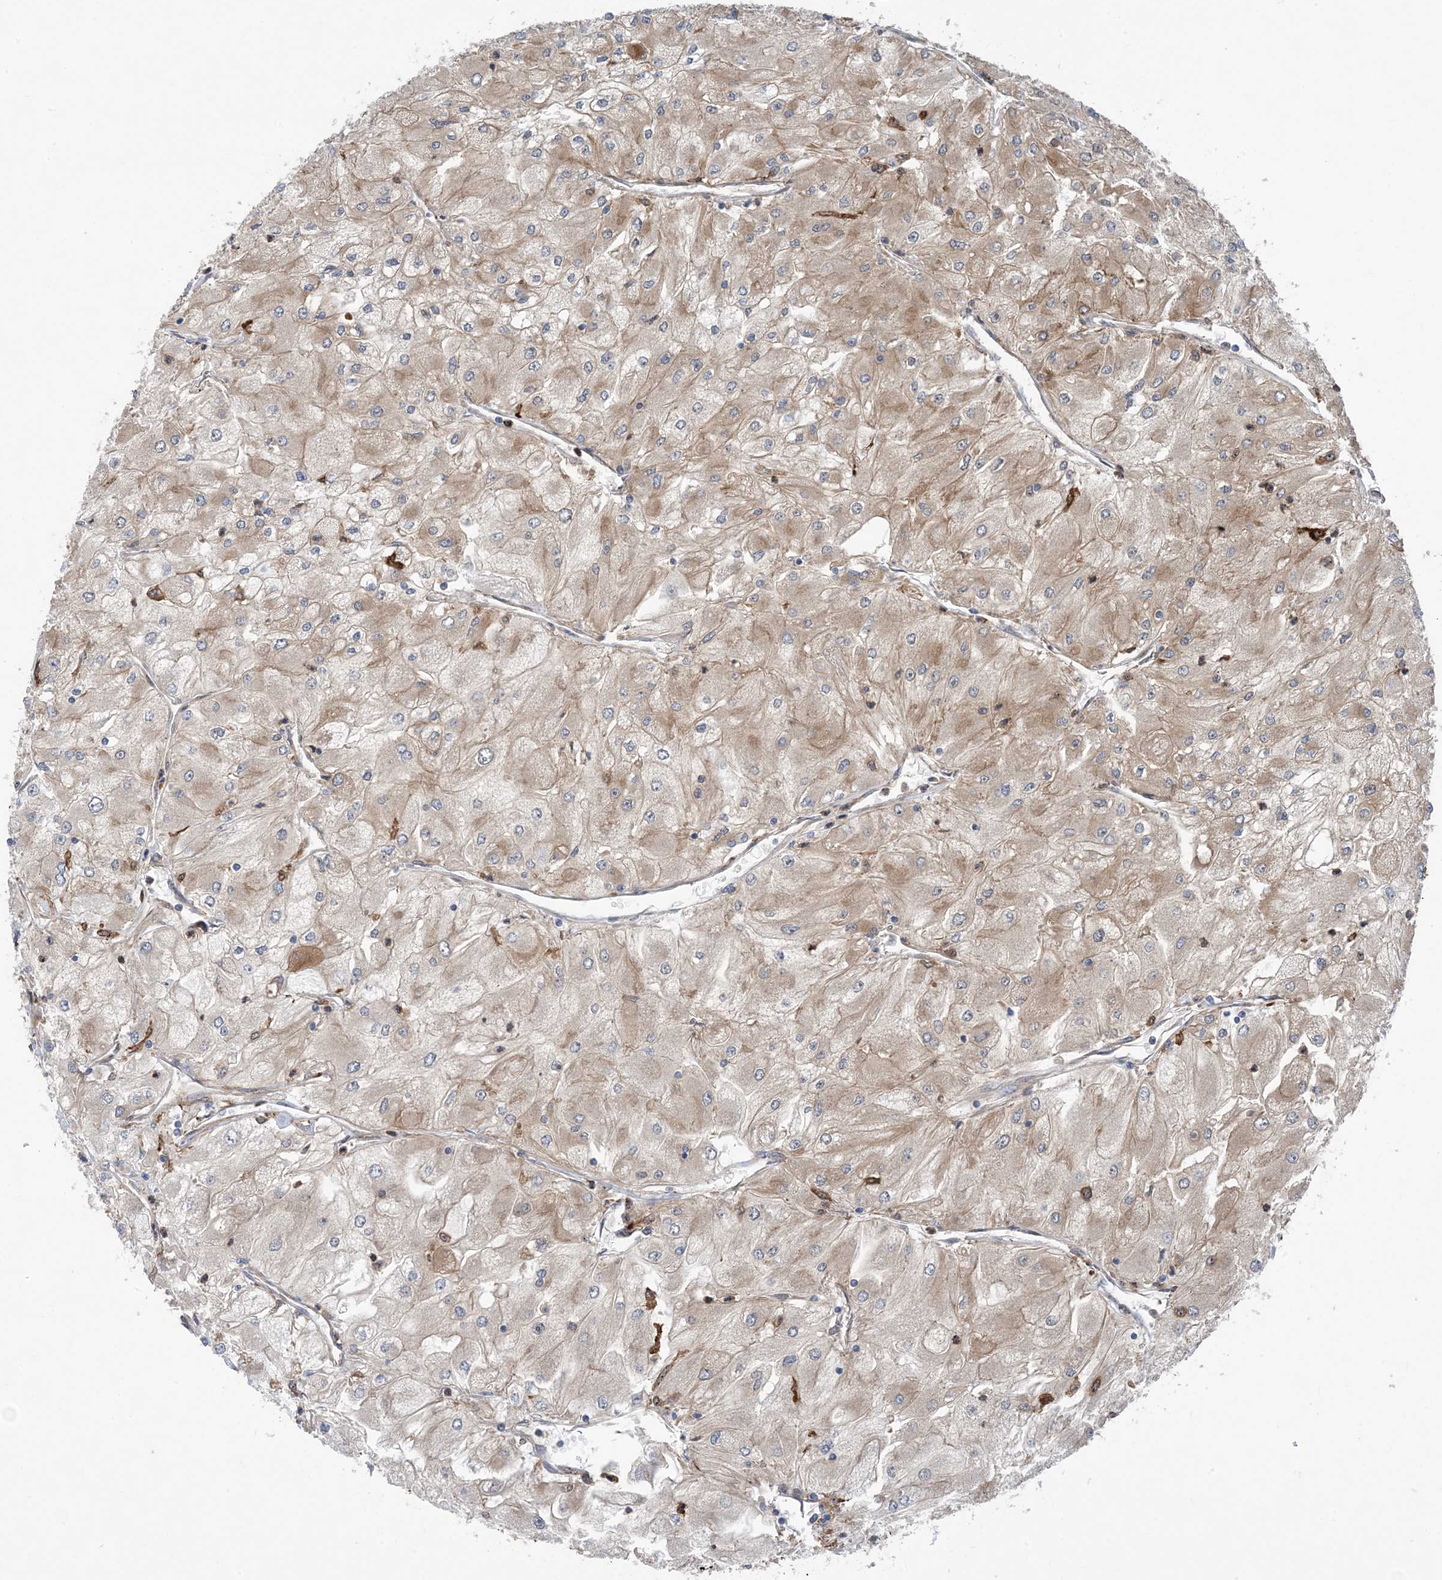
{"staining": {"intensity": "weak", "quantity": "25%-75%", "location": "cytoplasmic/membranous"}, "tissue": "renal cancer", "cell_type": "Tumor cells", "image_type": "cancer", "snomed": [{"axis": "morphology", "description": "Adenocarcinoma, NOS"}, {"axis": "topography", "description": "Kidney"}], "caption": "Brown immunohistochemical staining in human adenocarcinoma (renal) shows weak cytoplasmic/membranous positivity in approximately 25%-75% of tumor cells.", "gene": "HS1BP3", "patient": {"sex": "male", "age": 80}}